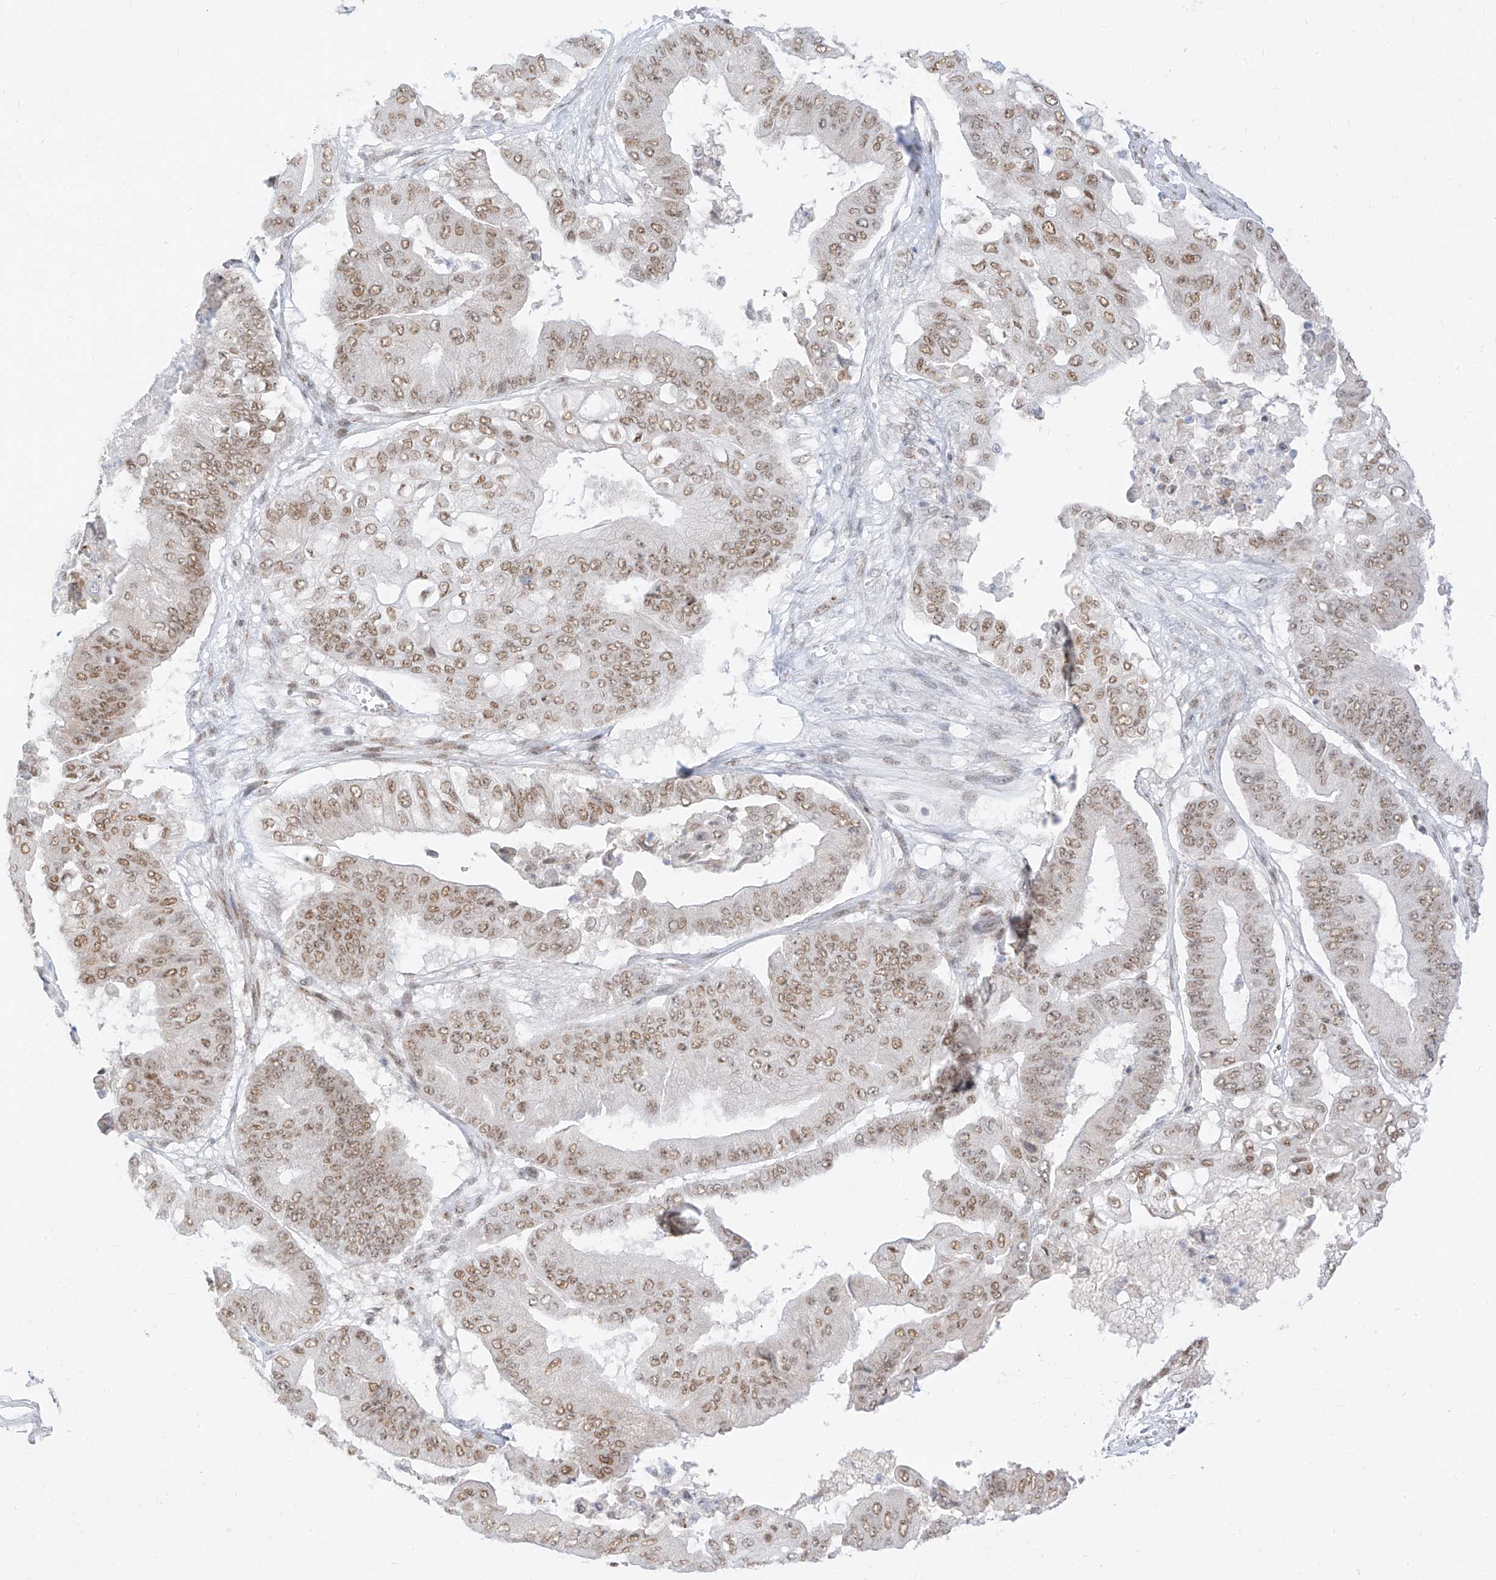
{"staining": {"intensity": "moderate", "quantity": ">75%", "location": "nuclear"}, "tissue": "pancreatic cancer", "cell_type": "Tumor cells", "image_type": "cancer", "snomed": [{"axis": "morphology", "description": "Adenocarcinoma, NOS"}, {"axis": "topography", "description": "Pancreas"}], "caption": "Immunohistochemical staining of pancreatic cancer (adenocarcinoma) reveals moderate nuclear protein positivity in approximately >75% of tumor cells.", "gene": "SUPT5H", "patient": {"sex": "female", "age": 77}}